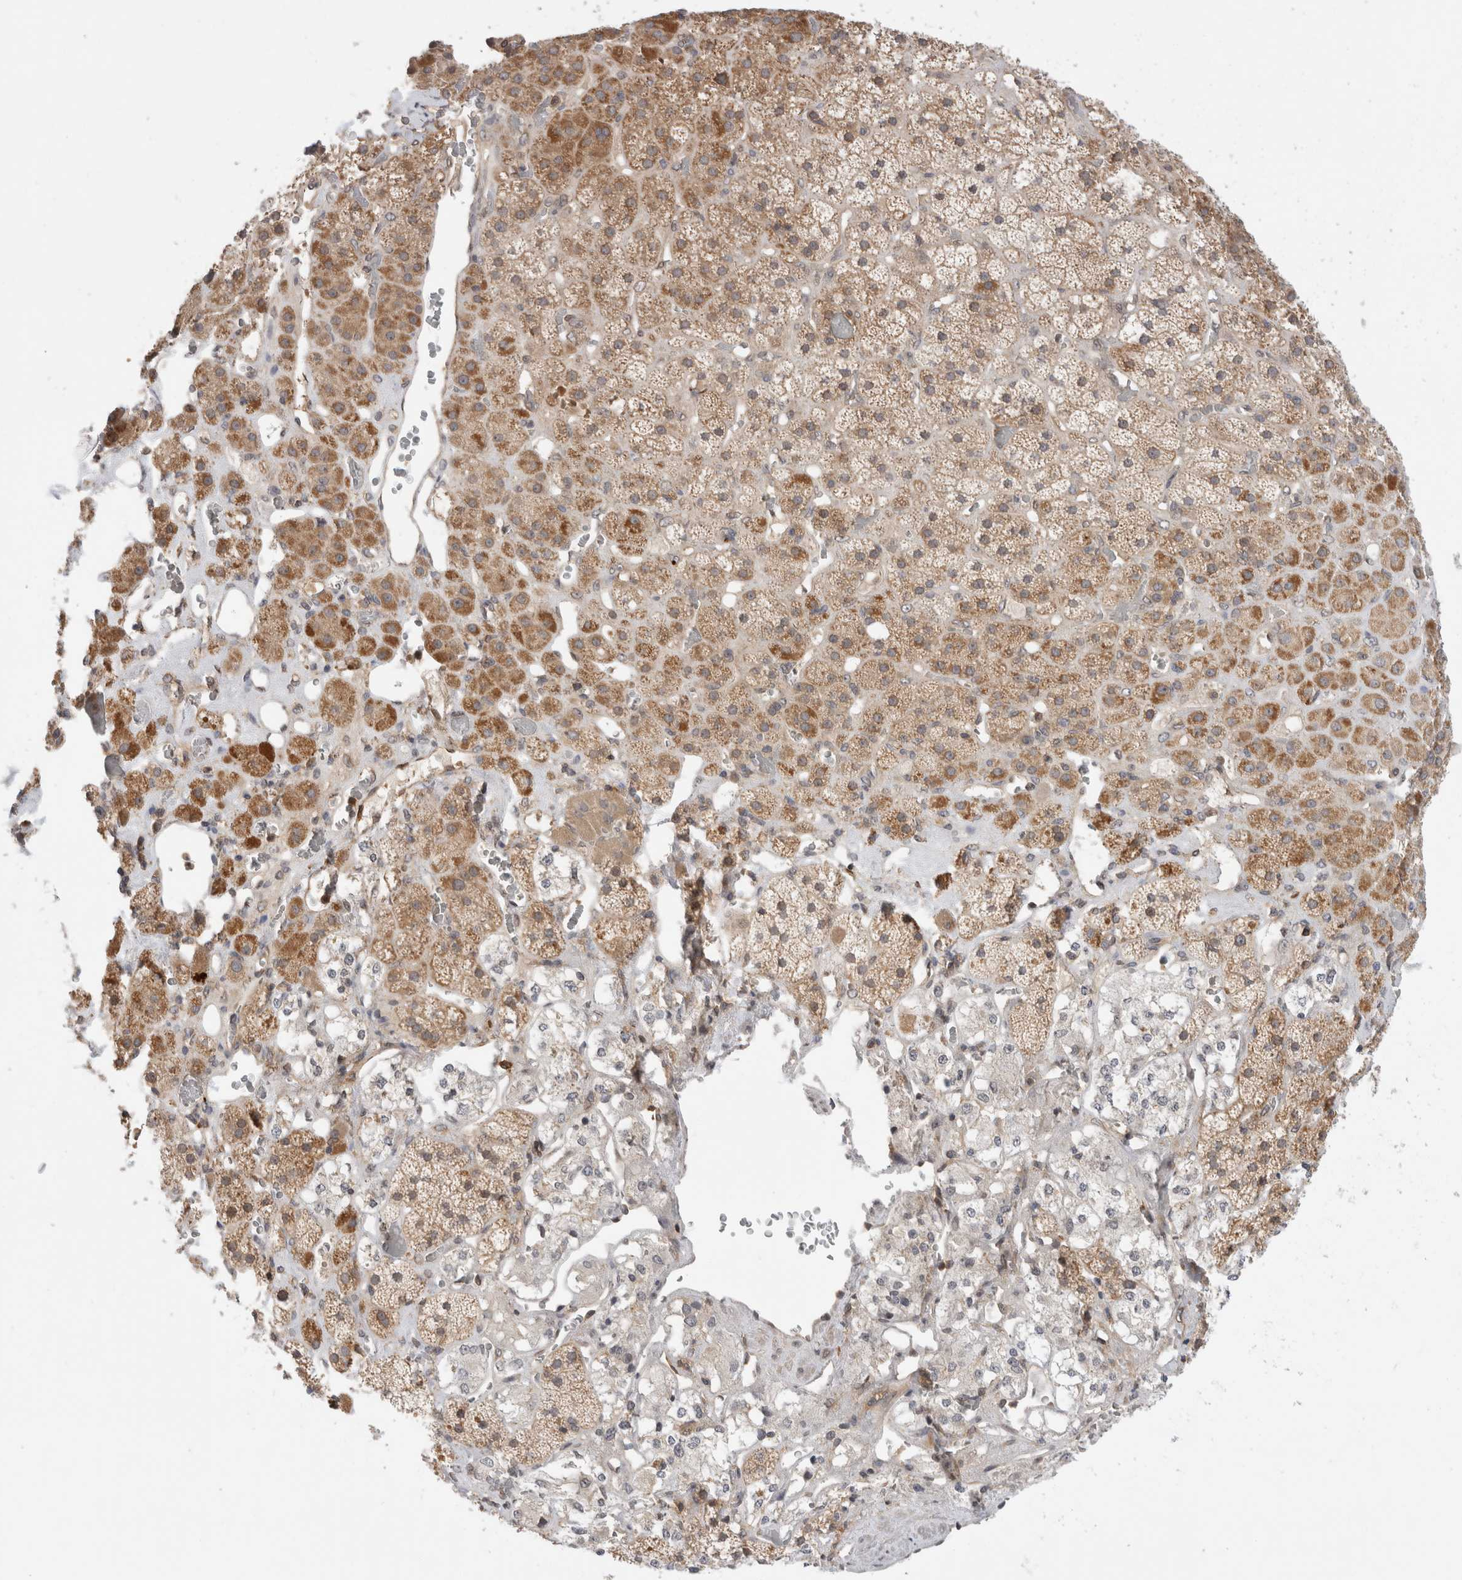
{"staining": {"intensity": "moderate", "quantity": ">75%", "location": "cytoplasmic/membranous"}, "tissue": "adrenal gland", "cell_type": "Glandular cells", "image_type": "normal", "snomed": [{"axis": "morphology", "description": "Normal tissue, NOS"}, {"axis": "topography", "description": "Adrenal gland"}], "caption": "Protein expression by immunohistochemistry (IHC) reveals moderate cytoplasmic/membranous positivity in about >75% of glandular cells in benign adrenal gland. The protein of interest is stained brown, and the nuclei are stained in blue (DAB IHC with brightfield microscopy, high magnification).", "gene": "NFKB1", "patient": {"sex": "male", "age": 57}}